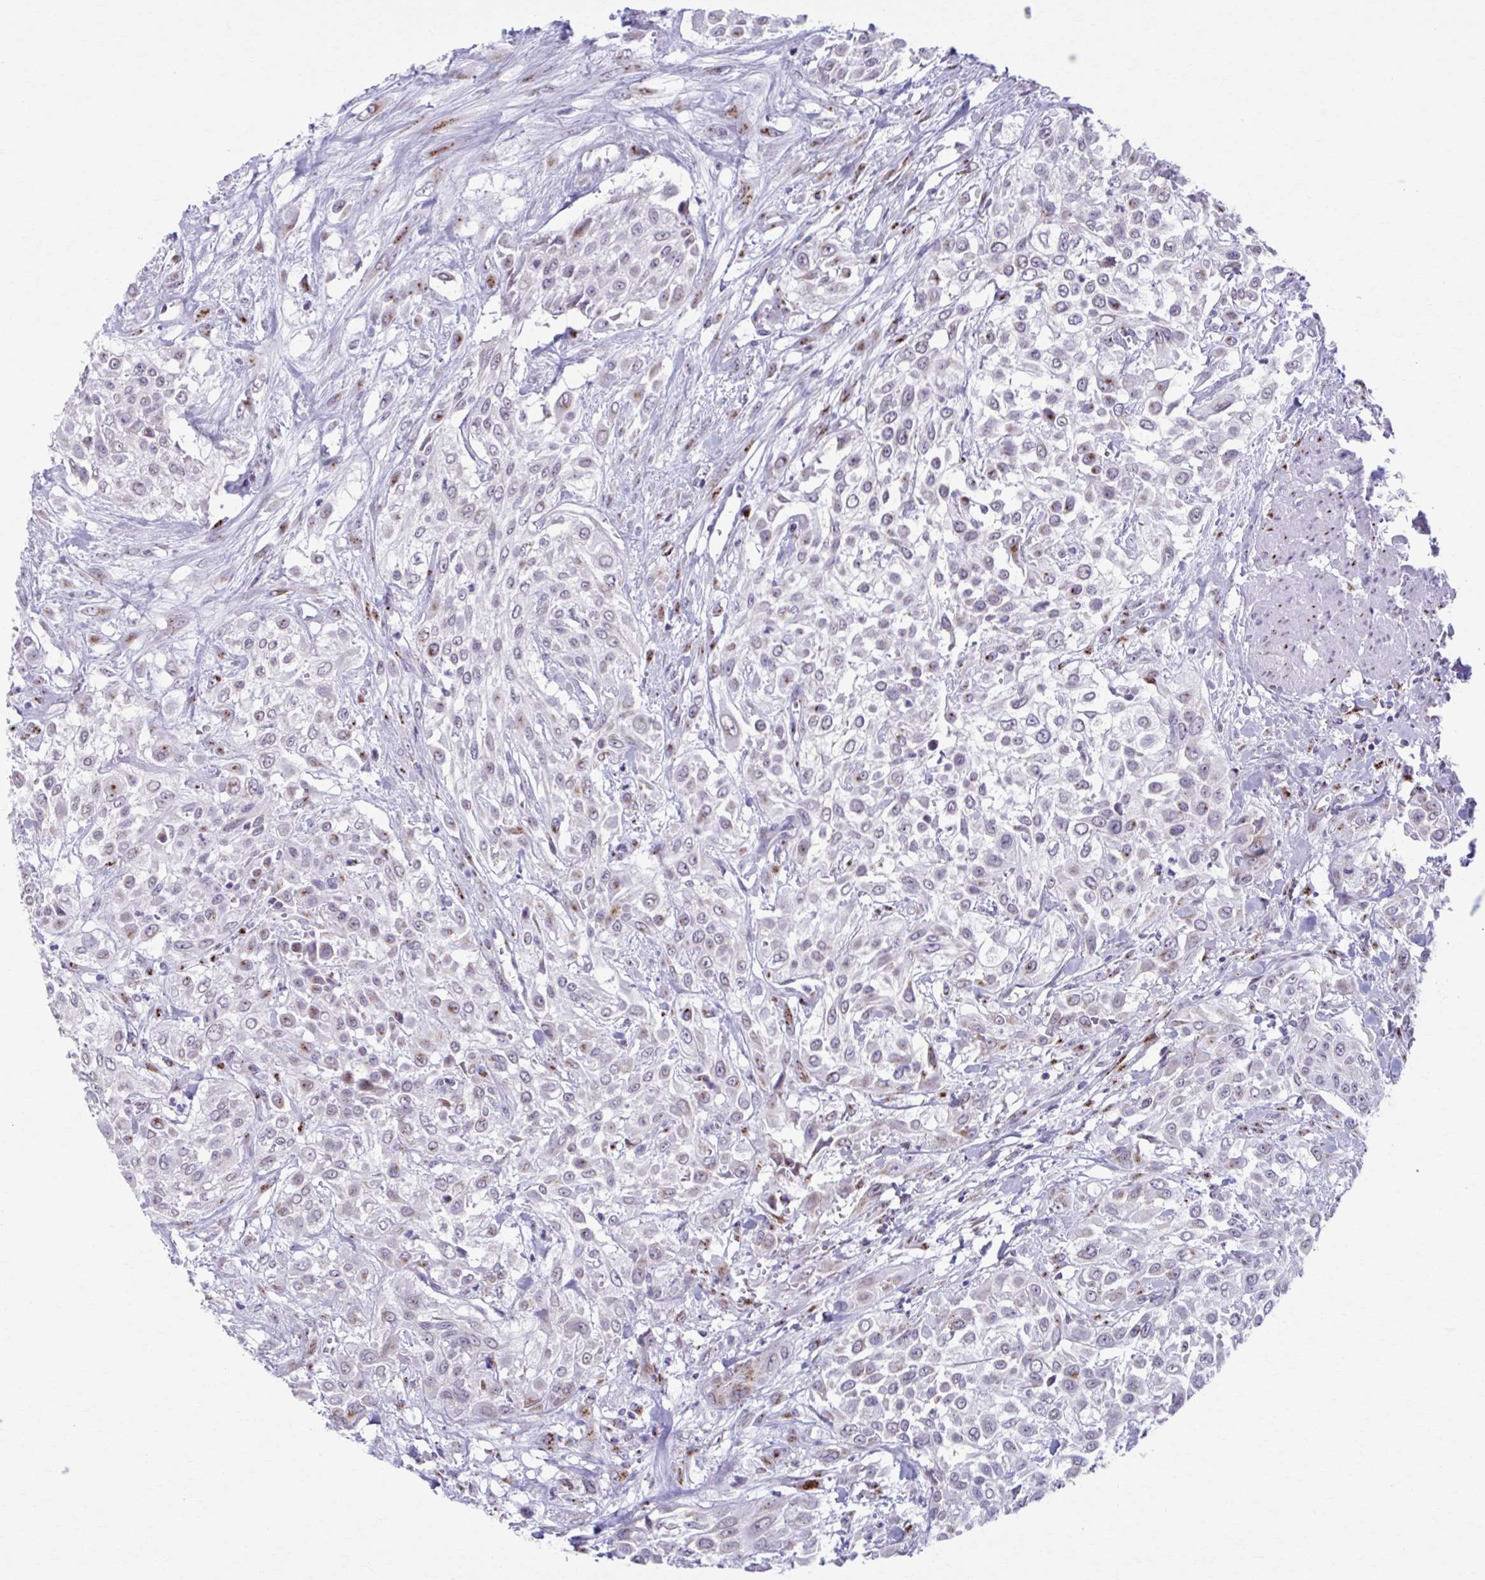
{"staining": {"intensity": "moderate", "quantity": "<25%", "location": "cytoplasmic/membranous,nuclear"}, "tissue": "urothelial cancer", "cell_type": "Tumor cells", "image_type": "cancer", "snomed": [{"axis": "morphology", "description": "Urothelial carcinoma, High grade"}, {"axis": "topography", "description": "Urinary bladder"}], "caption": "Urothelial cancer stained with immunohistochemistry (IHC) demonstrates moderate cytoplasmic/membranous and nuclear expression in approximately <25% of tumor cells. Using DAB (brown) and hematoxylin (blue) stains, captured at high magnification using brightfield microscopy.", "gene": "ZNF682", "patient": {"sex": "male", "age": 57}}